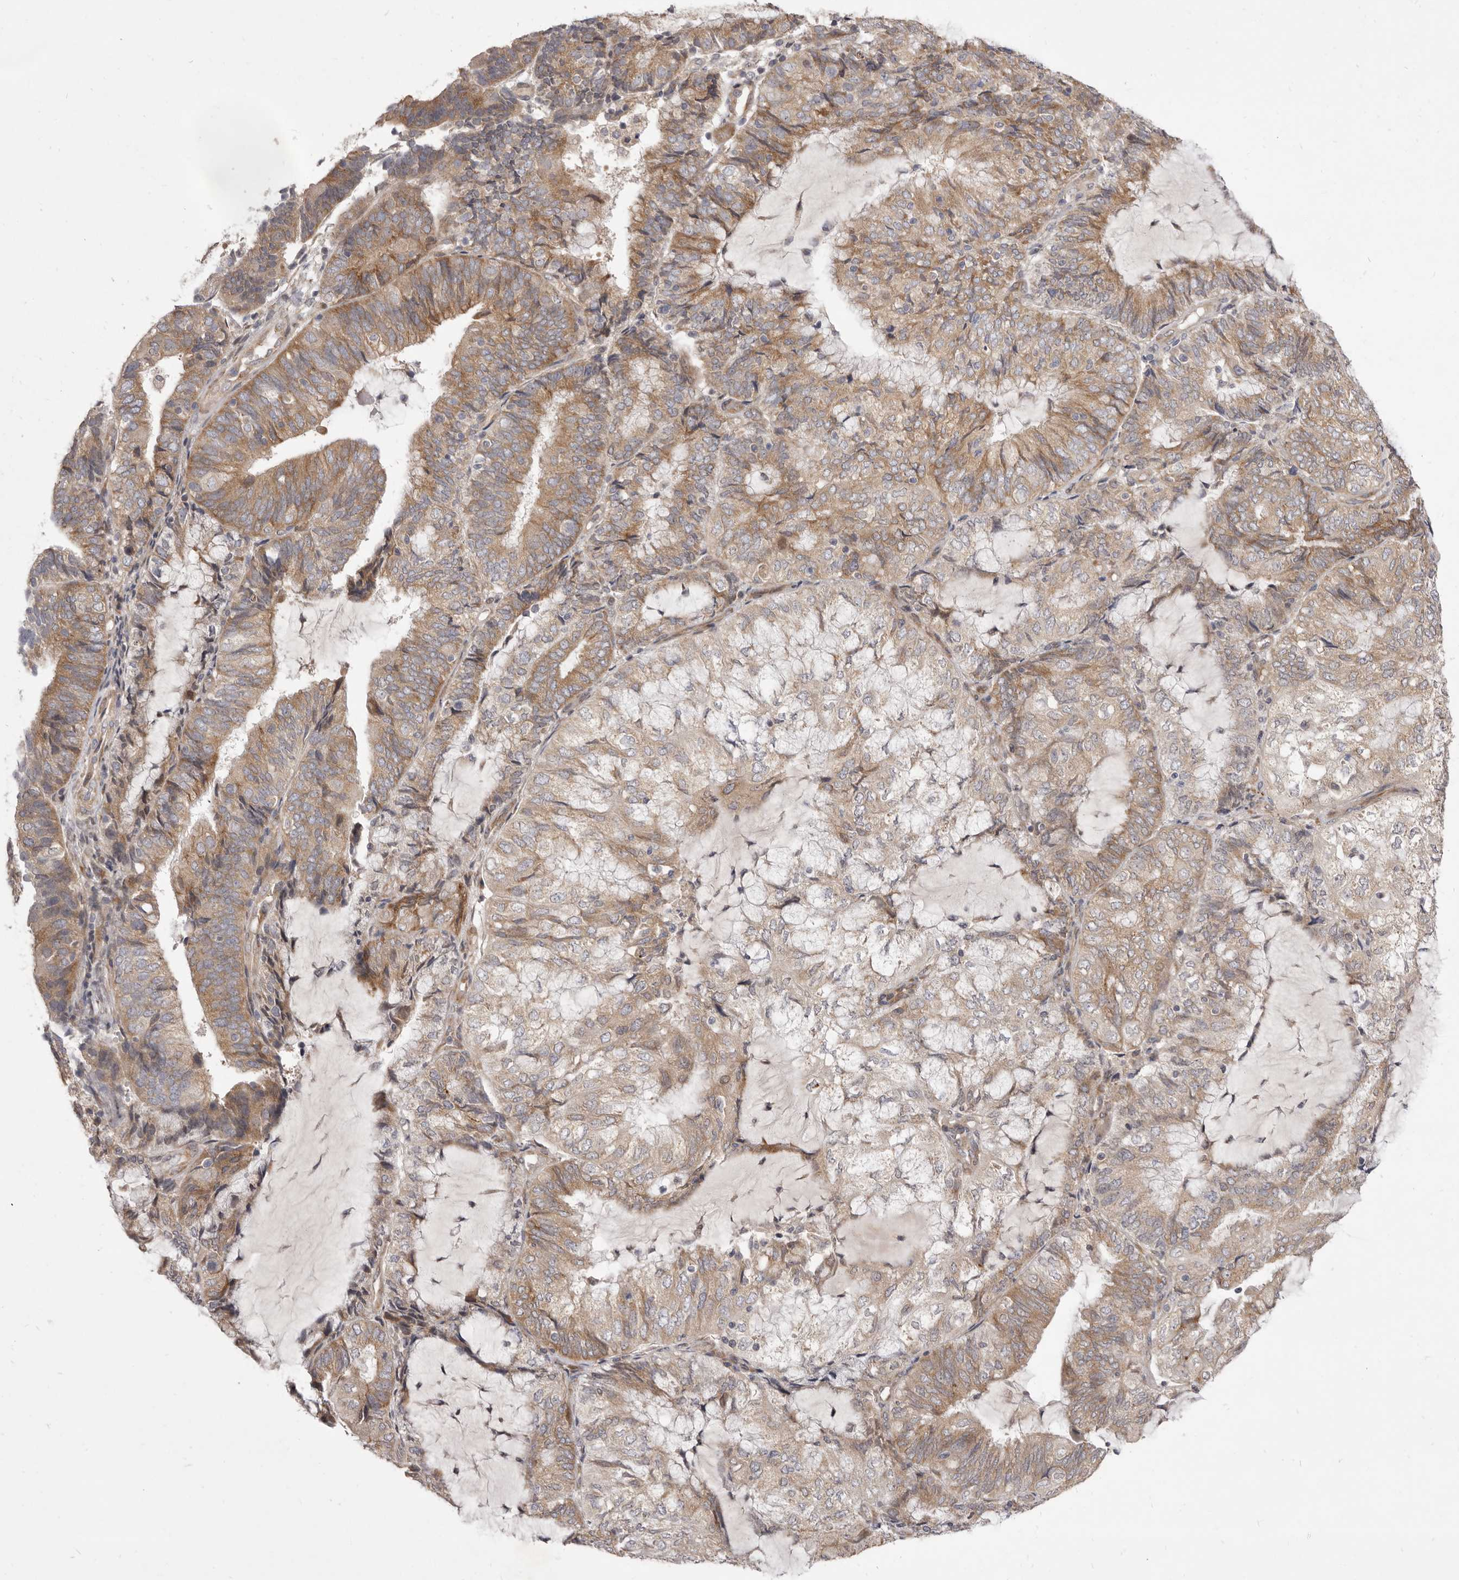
{"staining": {"intensity": "moderate", "quantity": "25%-75%", "location": "cytoplasmic/membranous"}, "tissue": "endometrial cancer", "cell_type": "Tumor cells", "image_type": "cancer", "snomed": [{"axis": "morphology", "description": "Adenocarcinoma, NOS"}, {"axis": "topography", "description": "Endometrium"}], "caption": "IHC staining of endometrial adenocarcinoma, which exhibits medium levels of moderate cytoplasmic/membranous expression in about 25%-75% of tumor cells indicating moderate cytoplasmic/membranous protein expression. The staining was performed using DAB (3,3'-diaminobenzidine) (brown) for protein detection and nuclei were counterstained in hematoxylin (blue).", "gene": "TBC1D8B", "patient": {"sex": "female", "age": 81}}